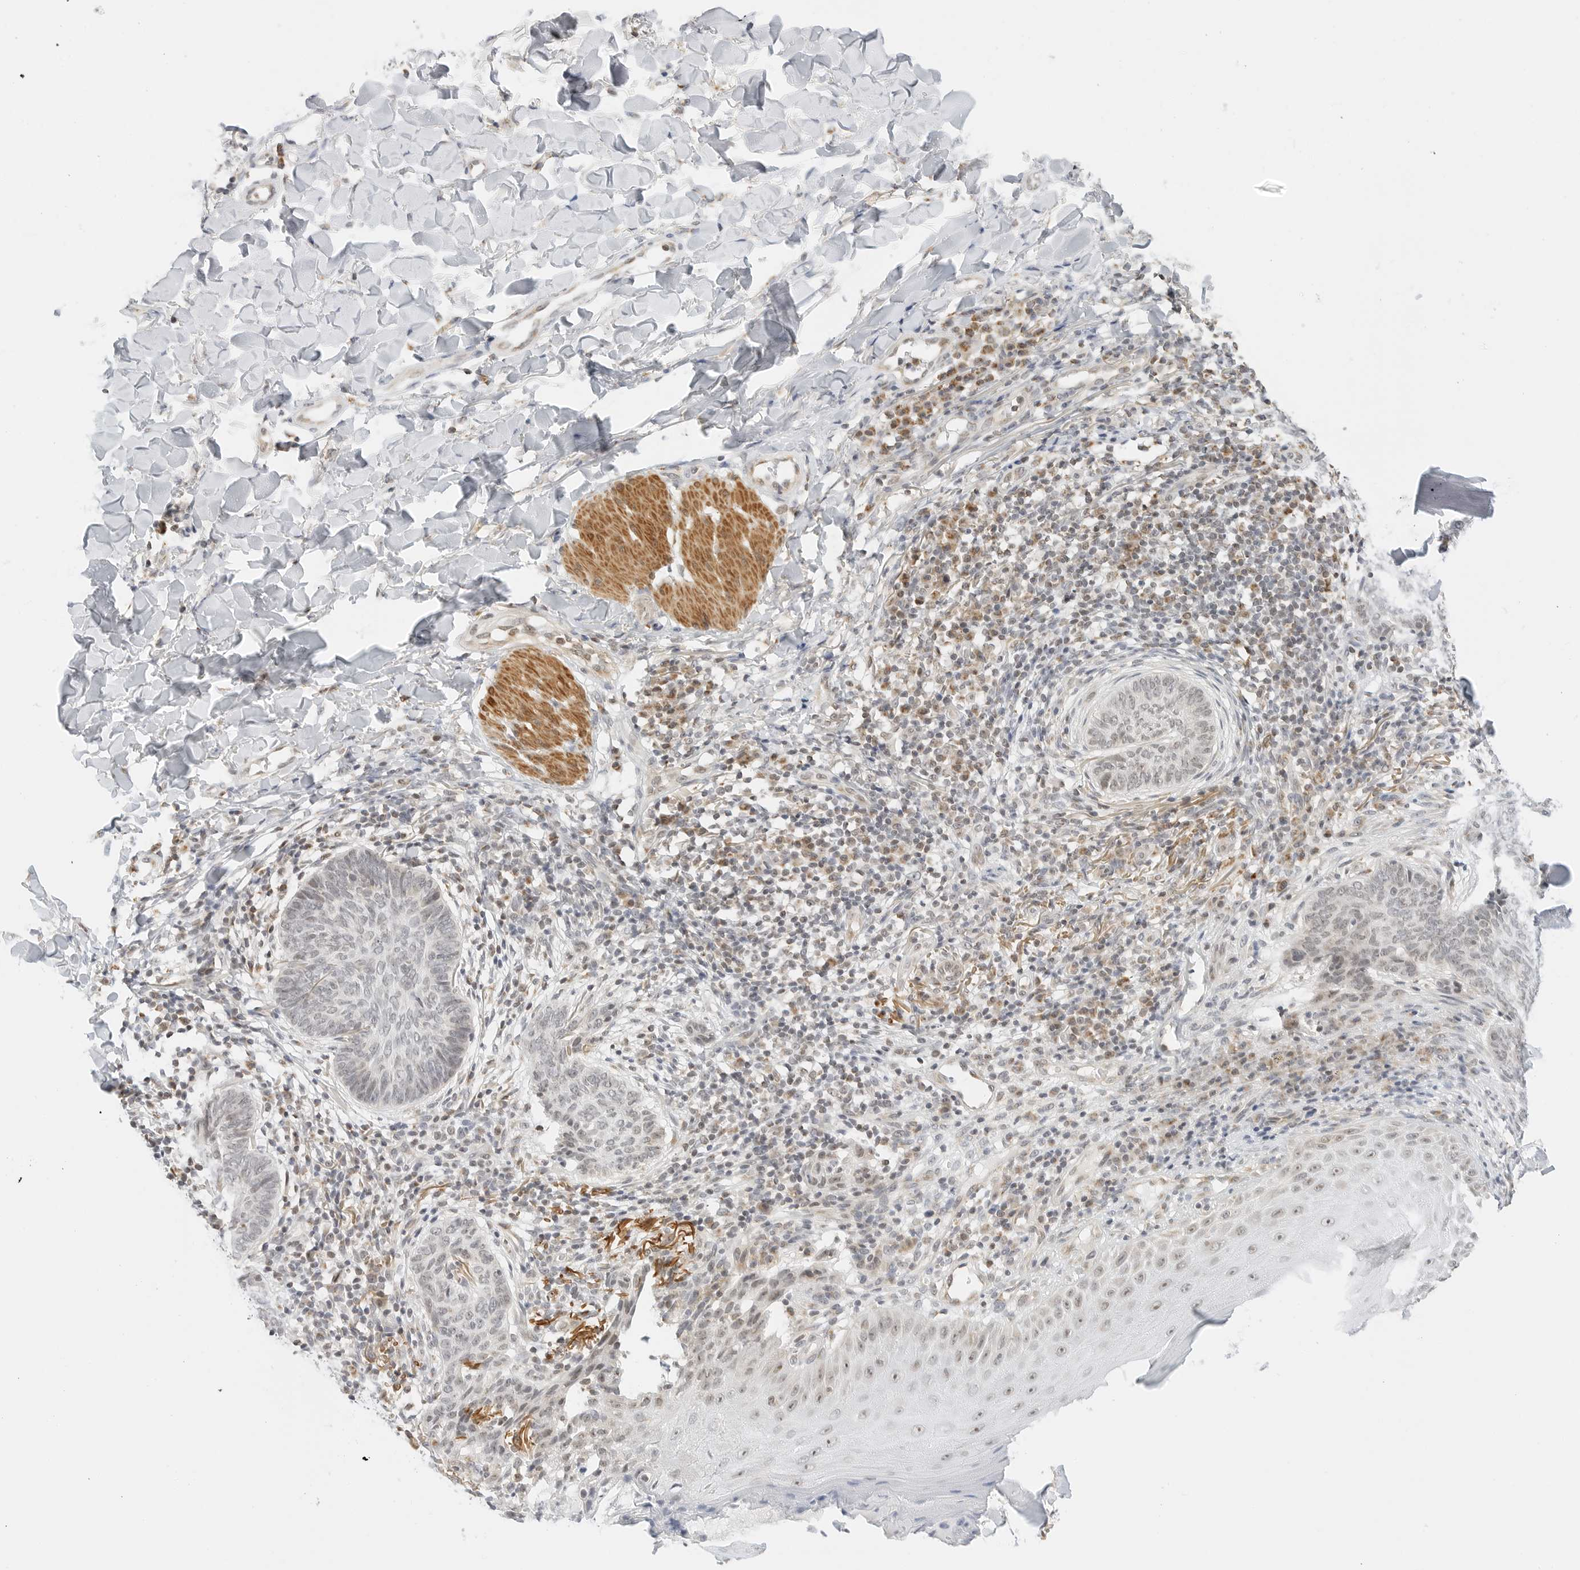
{"staining": {"intensity": "weak", "quantity": "<25%", "location": "nuclear"}, "tissue": "skin cancer", "cell_type": "Tumor cells", "image_type": "cancer", "snomed": [{"axis": "morphology", "description": "Normal tissue, NOS"}, {"axis": "morphology", "description": "Basal cell carcinoma"}, {"axis": "topography", "description": "Skin"}], "caption": "Immunohistochemical staining of human basal cell carcinoma (skin) exhibits no significant expression in tumor cells.", "gene": "GORAB", "patient": {"sex": "male", "age": 50}}